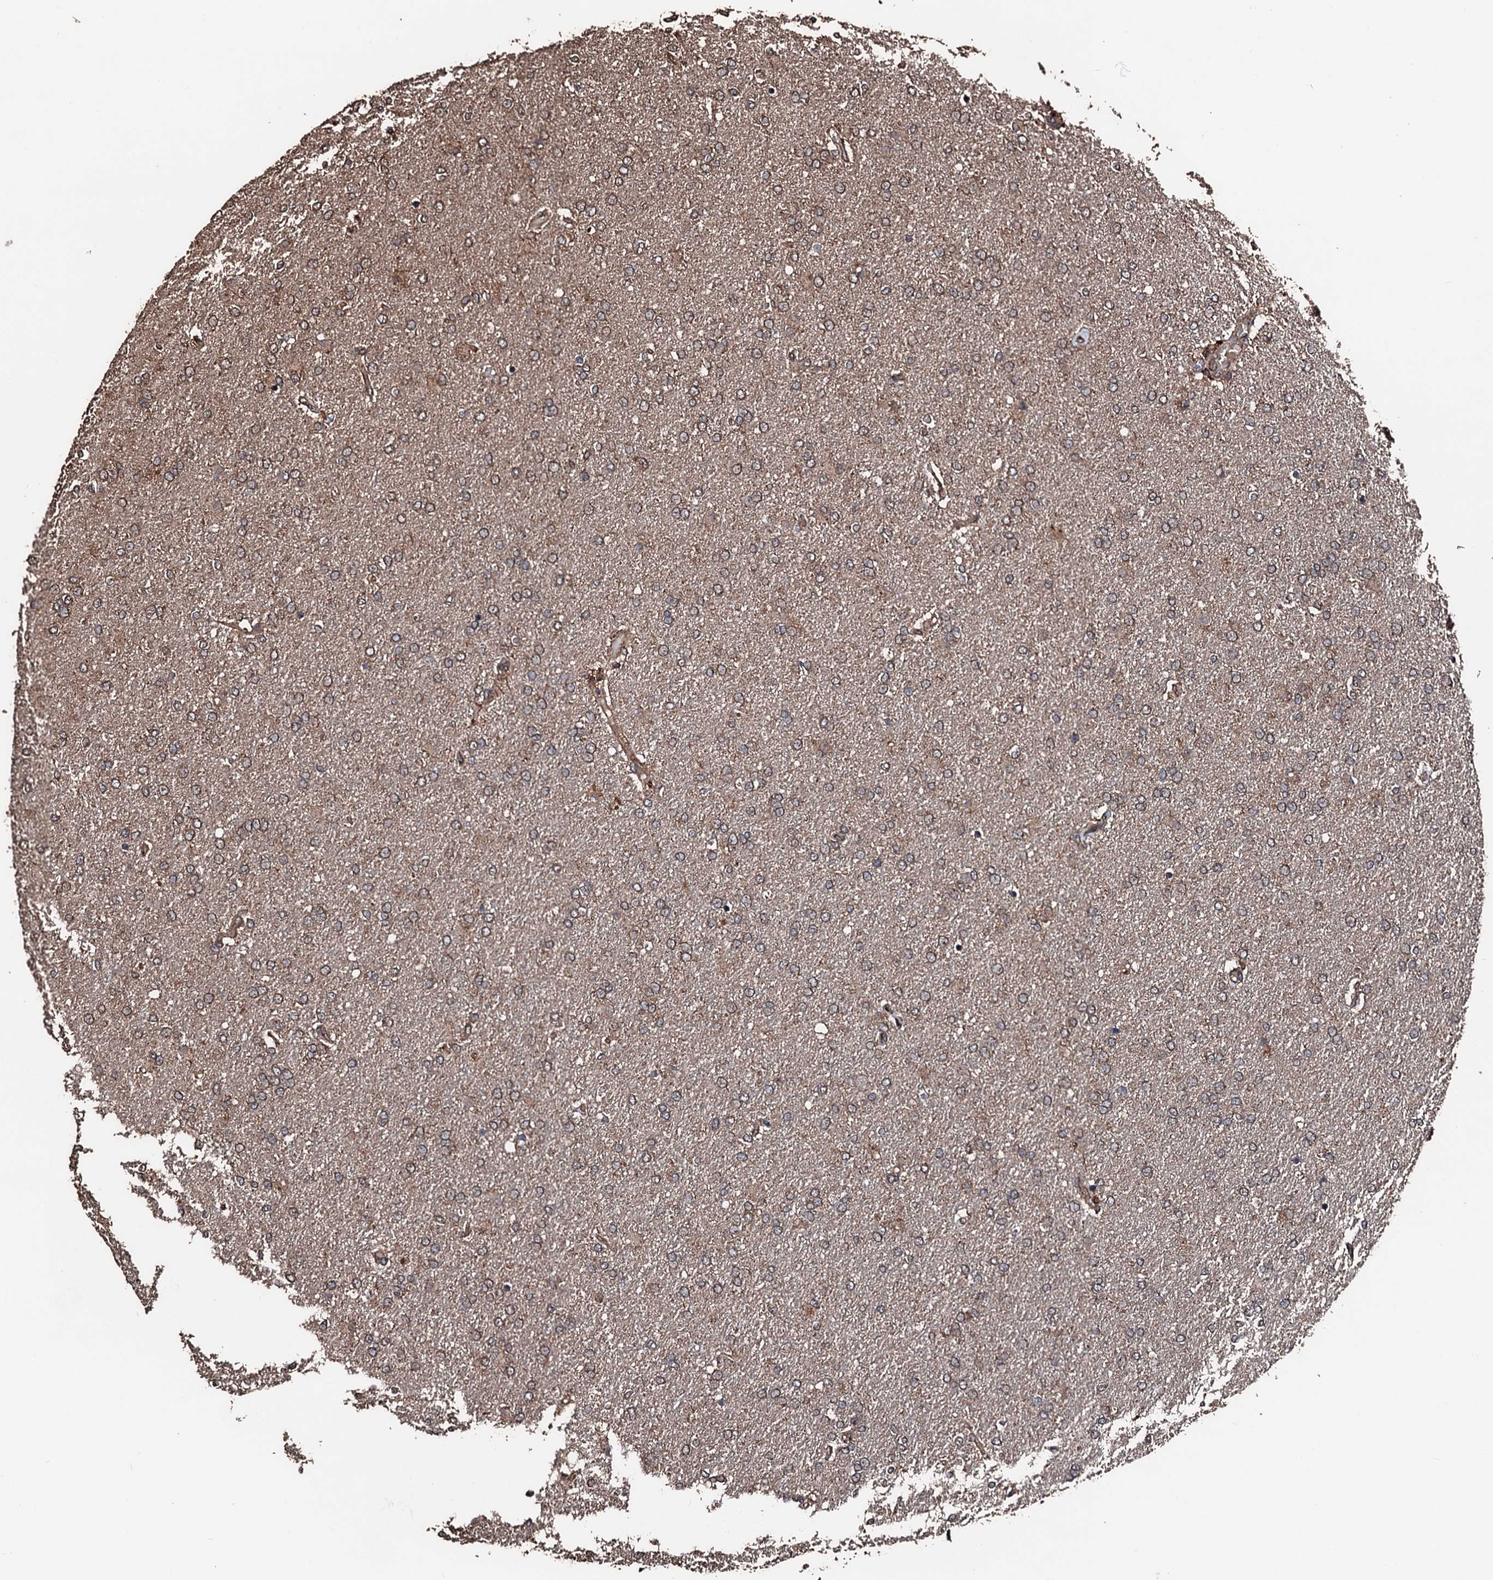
{"staining": {"intensity": "weak", "quantity": ">75%", "location": "cytoplasmic/membranous"}, "tissue": "glioma", "cell_type": "Tumor cells", "image_type": "cancer", "snomed": [{"axis": "morphology", "description": "Glioma, malignant, High grade"}, {"axis": "topography", "description": "Brain"}], "caption": "A high-resolution image shows IHC staining of high-grade glioma (malignant), which displays weak cytoplasmic/membranous positivity in about >75% of tumor cells. The staining was performed using DAB to visualize the protein expression in brown, while the nuclei were stained in blue with hematoxylin (Magnification: 20x).", "gene": "KIF18A", "patient": {"sex": "male", "age": 72}}